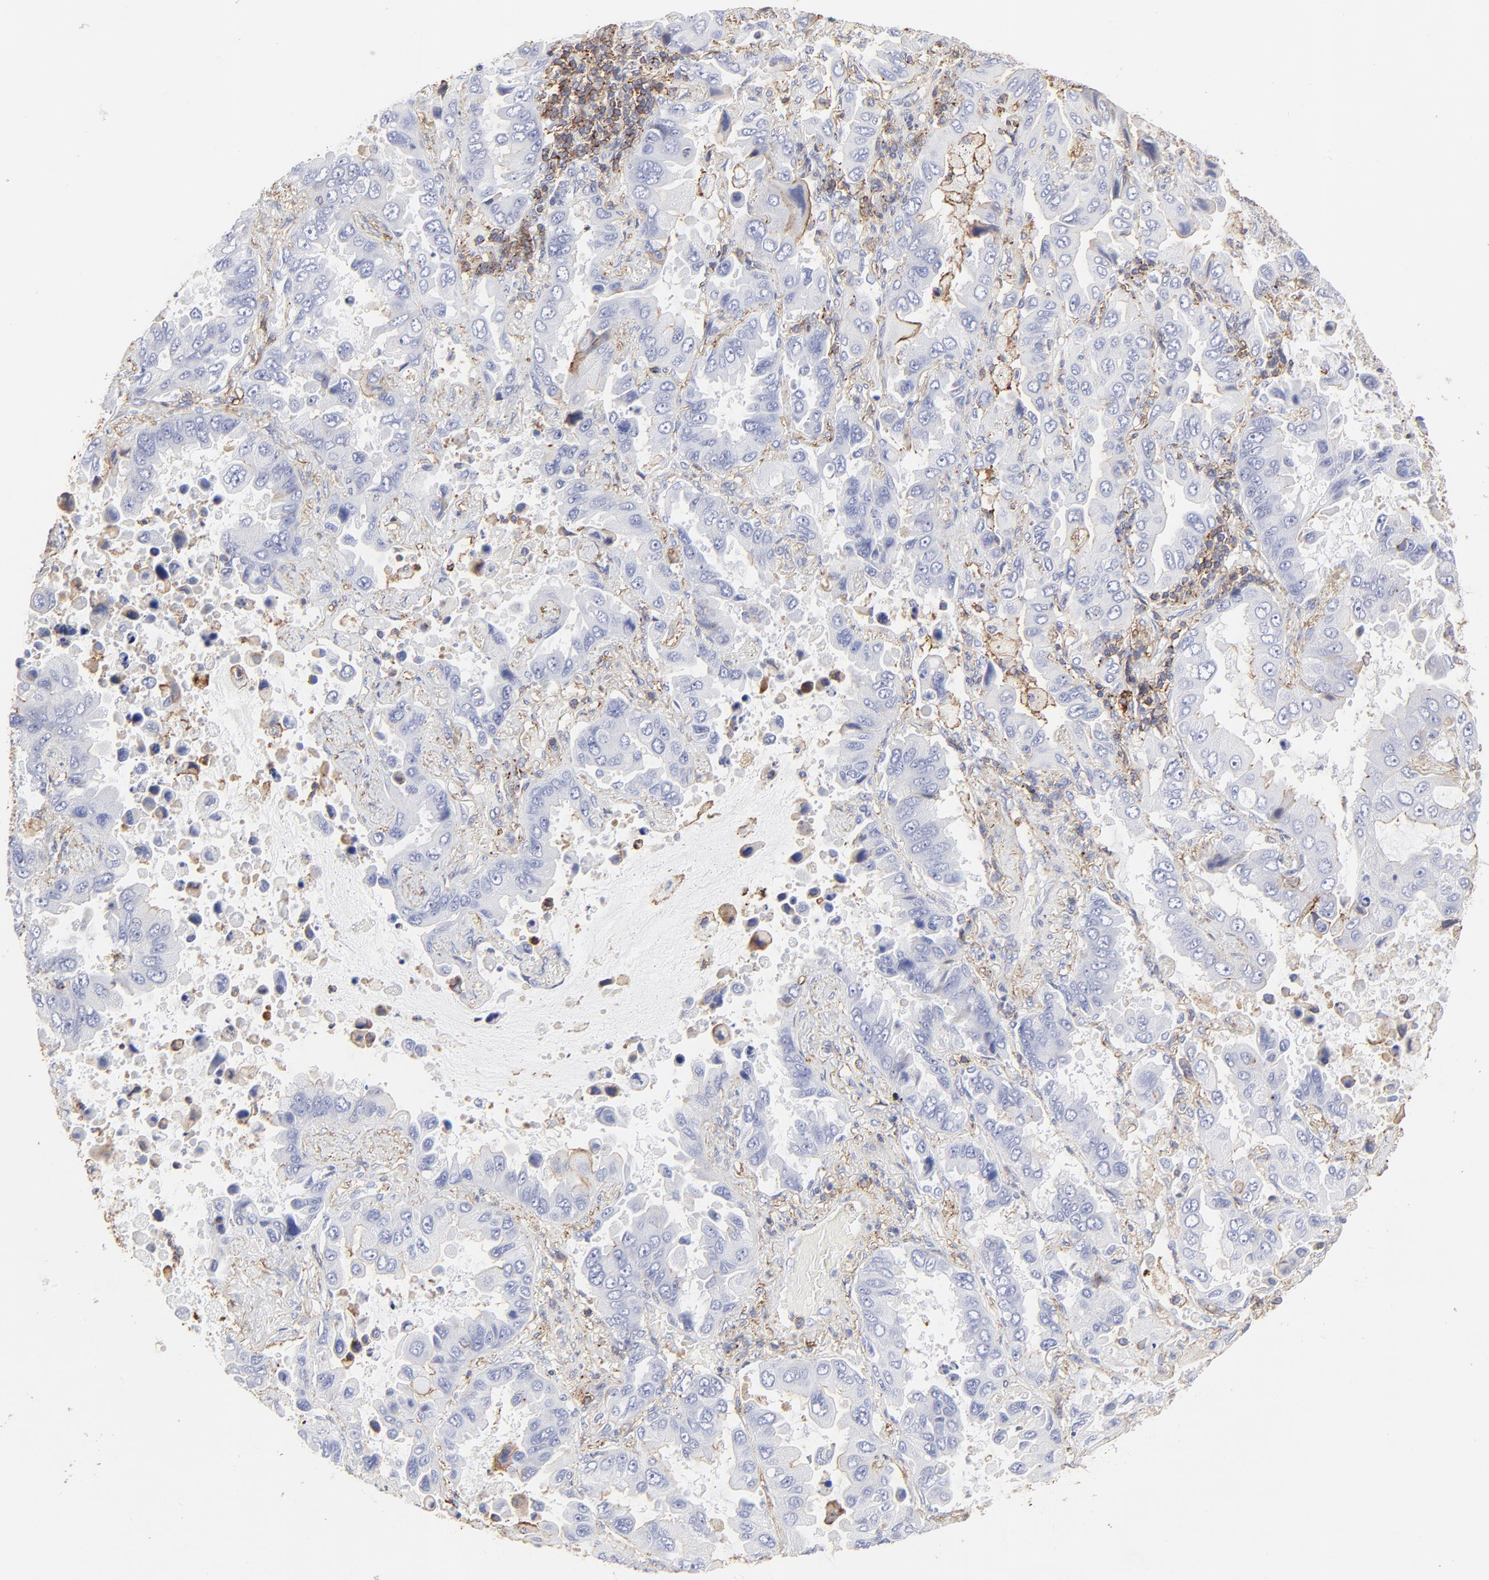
{"staining": {"intensity": "negative", "quantity": "none", "location": "none"}, "tissue": "lung cancer", "cell_type": "Tumor cells", "image_type": "cancer", "snomed": [{"axis": "morphology", "description": "Adenocarcinoma, NOS"}, {"axis": "topography", "description": "Lung"}], "caption": "This is a photomicrograph of IHC staining of adenocarcinoma (lung), which shows no expression in tumor cells.", "gene": "ANXA6", "patient": {"sex": "male", "age": 64}}